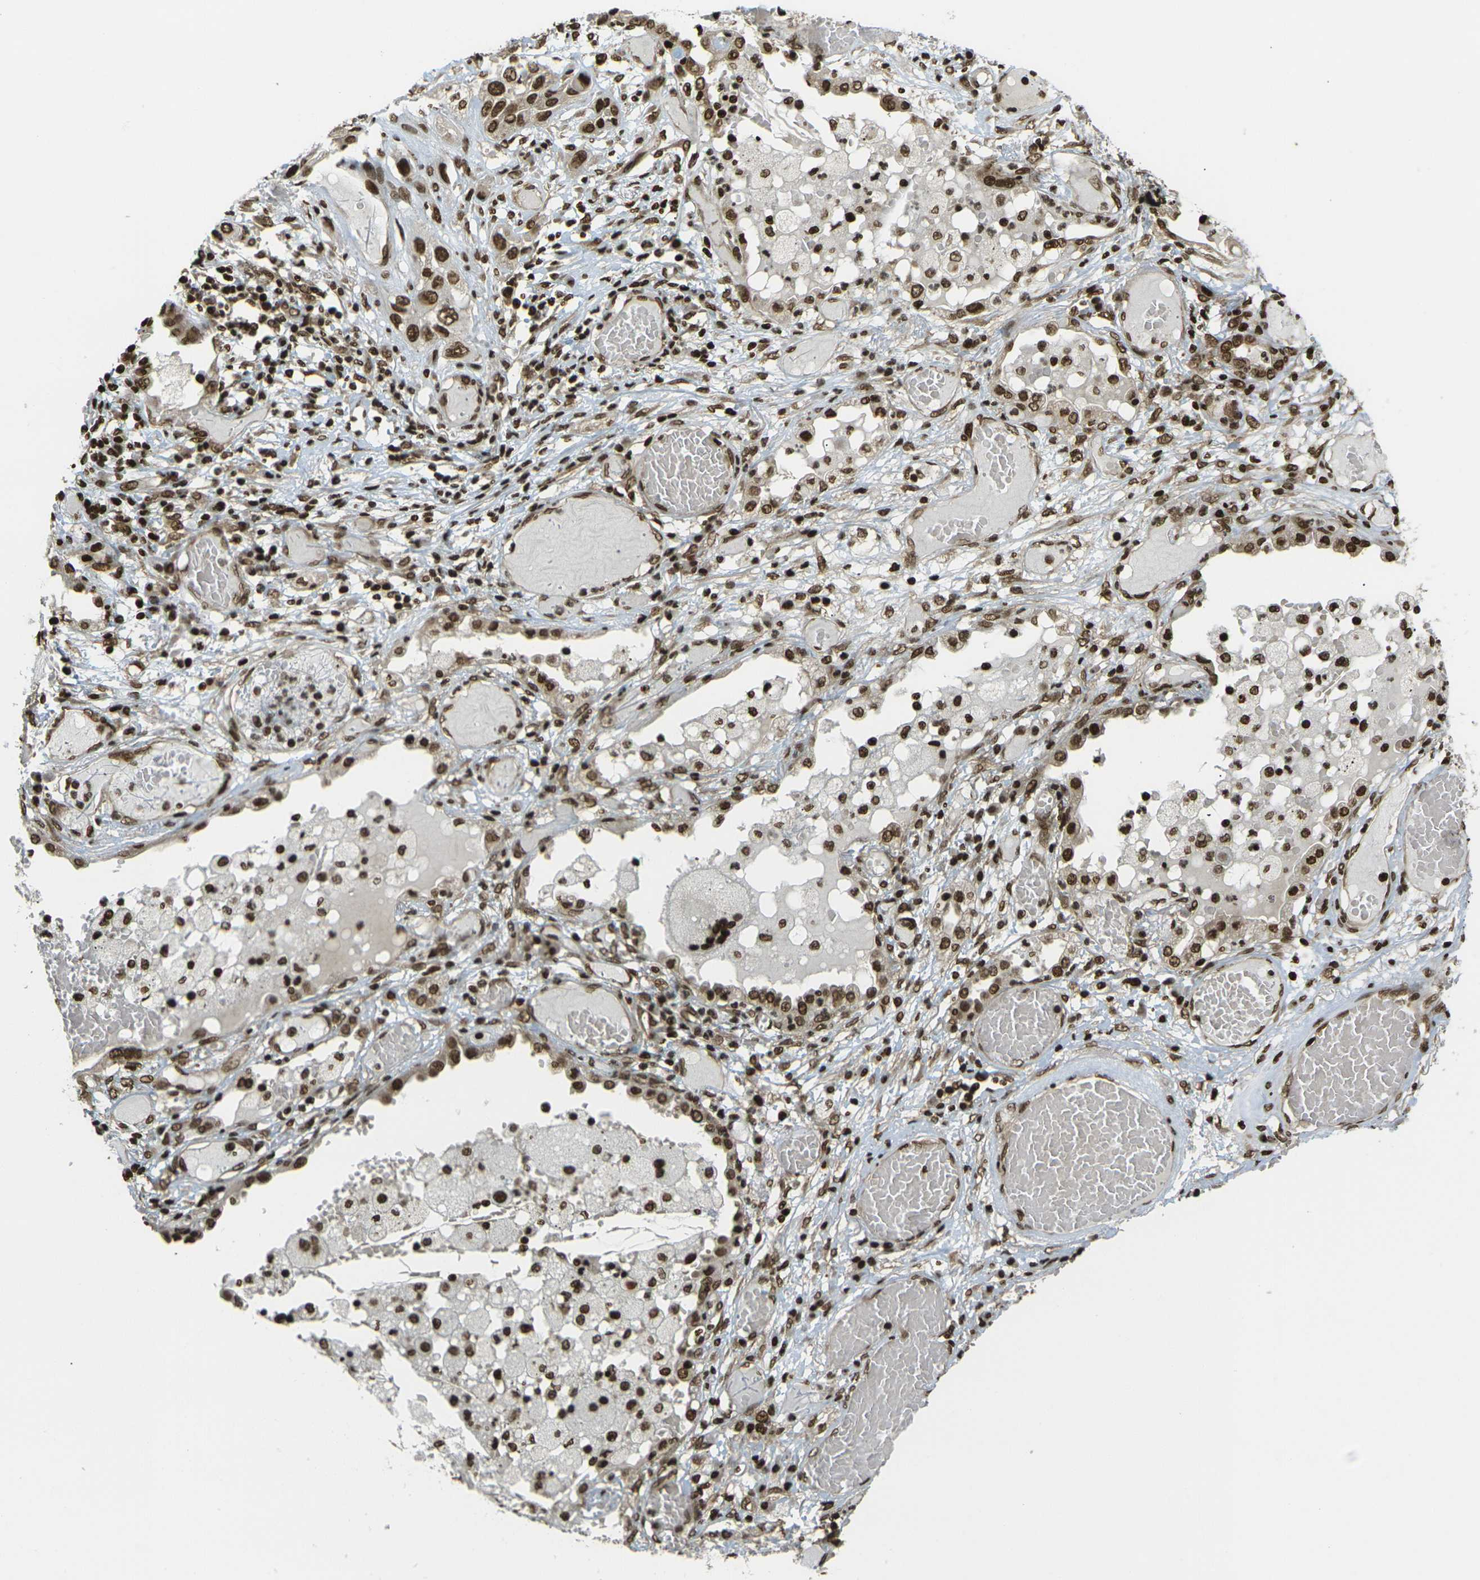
{"staining": {"intensity": "strong", "quantity": ">75%", "location": "nuclear"}, "tissue": "lung cancer", "cell_type": "Tumor cells", "image_type": "cancer", "snomed": [{"axis": "morphology", "description": "Squamous cell carcinoma, NOS"}, {"axis": "topography", "description": "Lung"}], "caption": "Lung squamous cell carcinoma stained for a protein displays strong nuclear positivity in tumor cells.", "gene": "RUVBL2", "patient": {"sex": "male", "age": 71}}